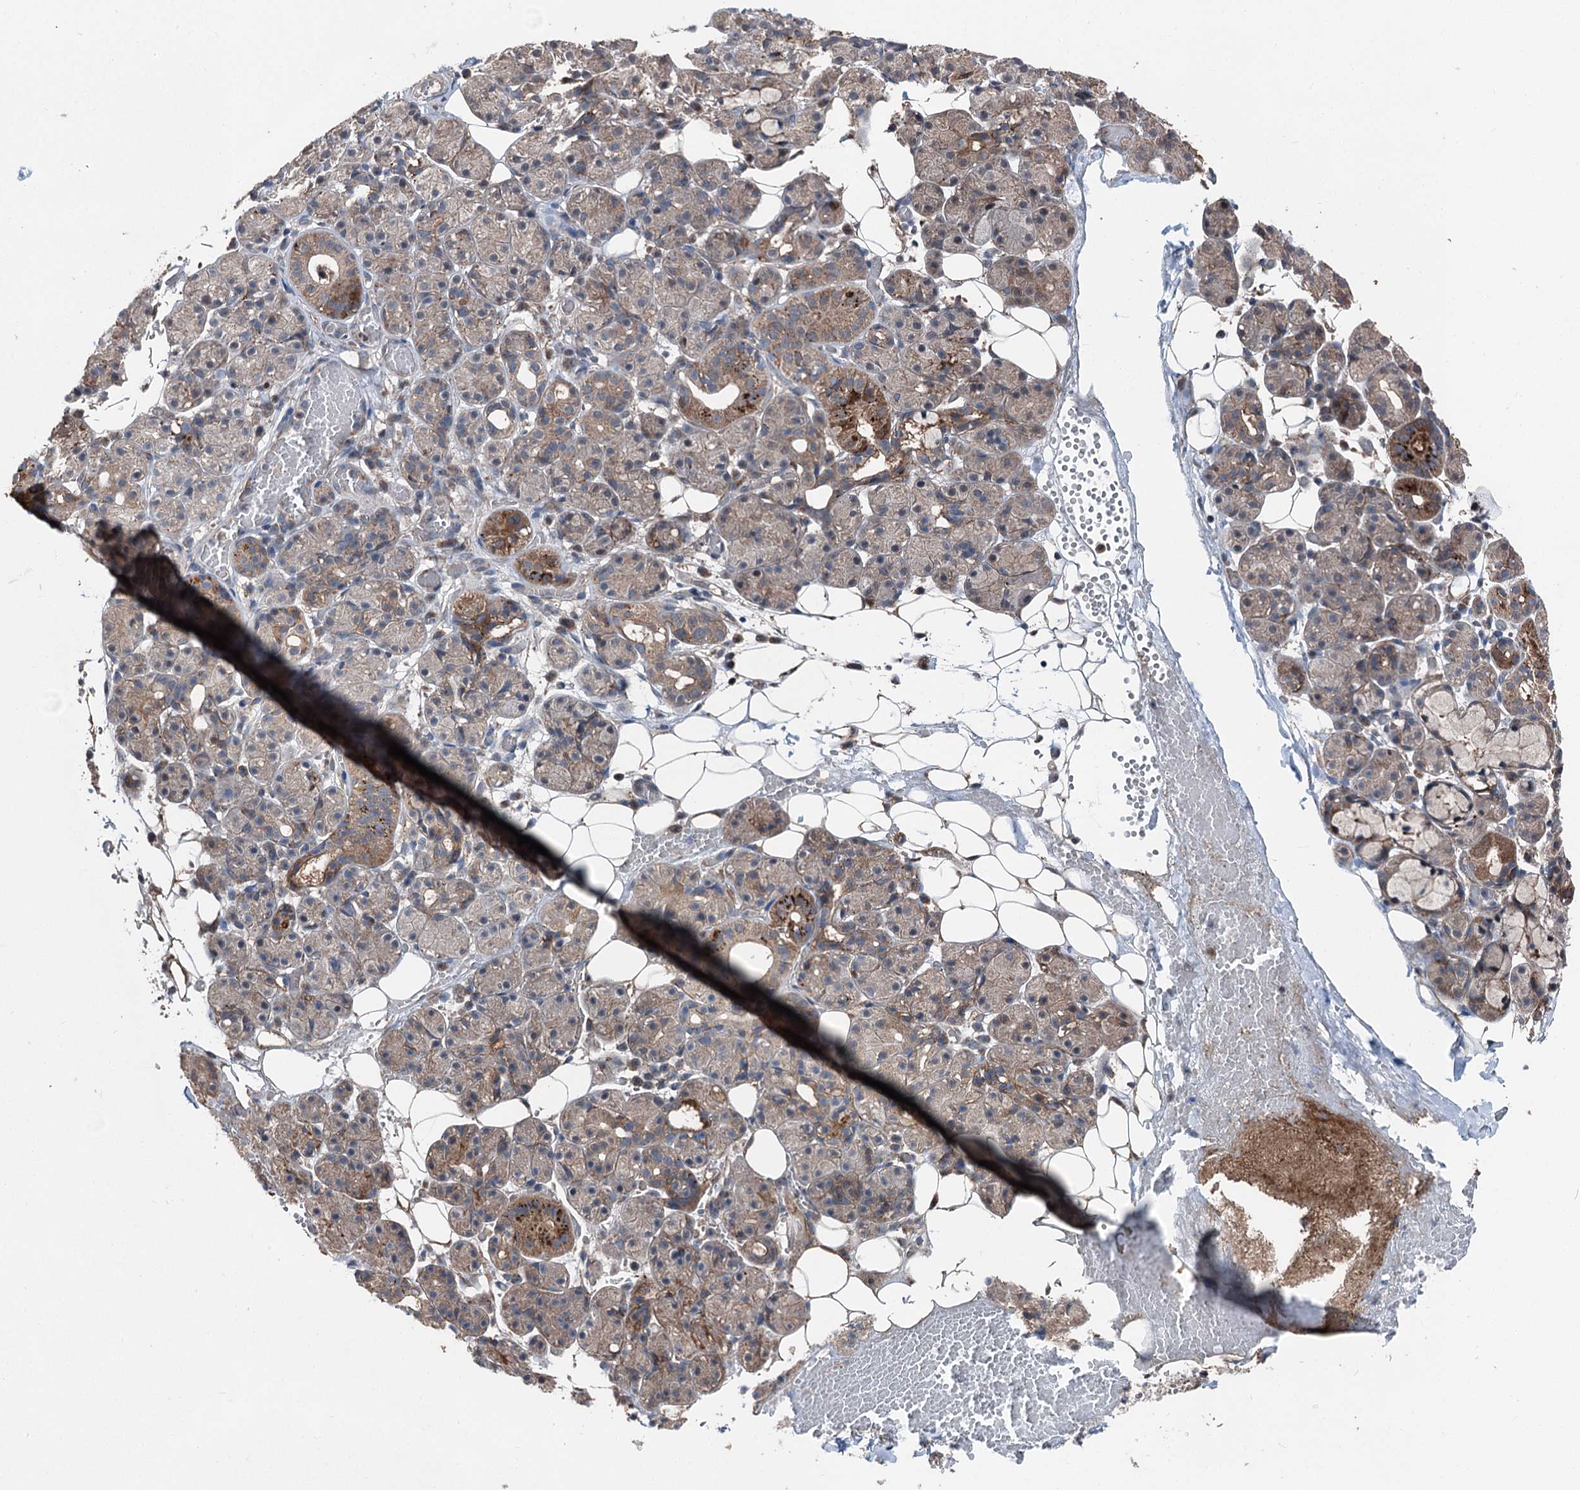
{"staining": {"intensity": "moderate", "quantity": "<25%", "location": "cytoplasmic/membranous"}, "tissue": "salivary gland", "cell_type": "Glandular cells", "image_type": "normal", "snomed": [{"axis": "morphology", "description": "Normal tissue, NOS"}, {"axis": "topography", "description": "Salivary gland"}], "caption": "Immunohistochemistry (DAB) staining of benign human salivary gland displays moderate cytoplasmic/membranous protein expression in about <25% of glandular cells. The protein is stained brown, and the nuclei are stained in blue (DAB IHC with brightfield microscopy, high magnification).", "gene": "PSMD13", "patient": {"sex": "male", "age": 63}}